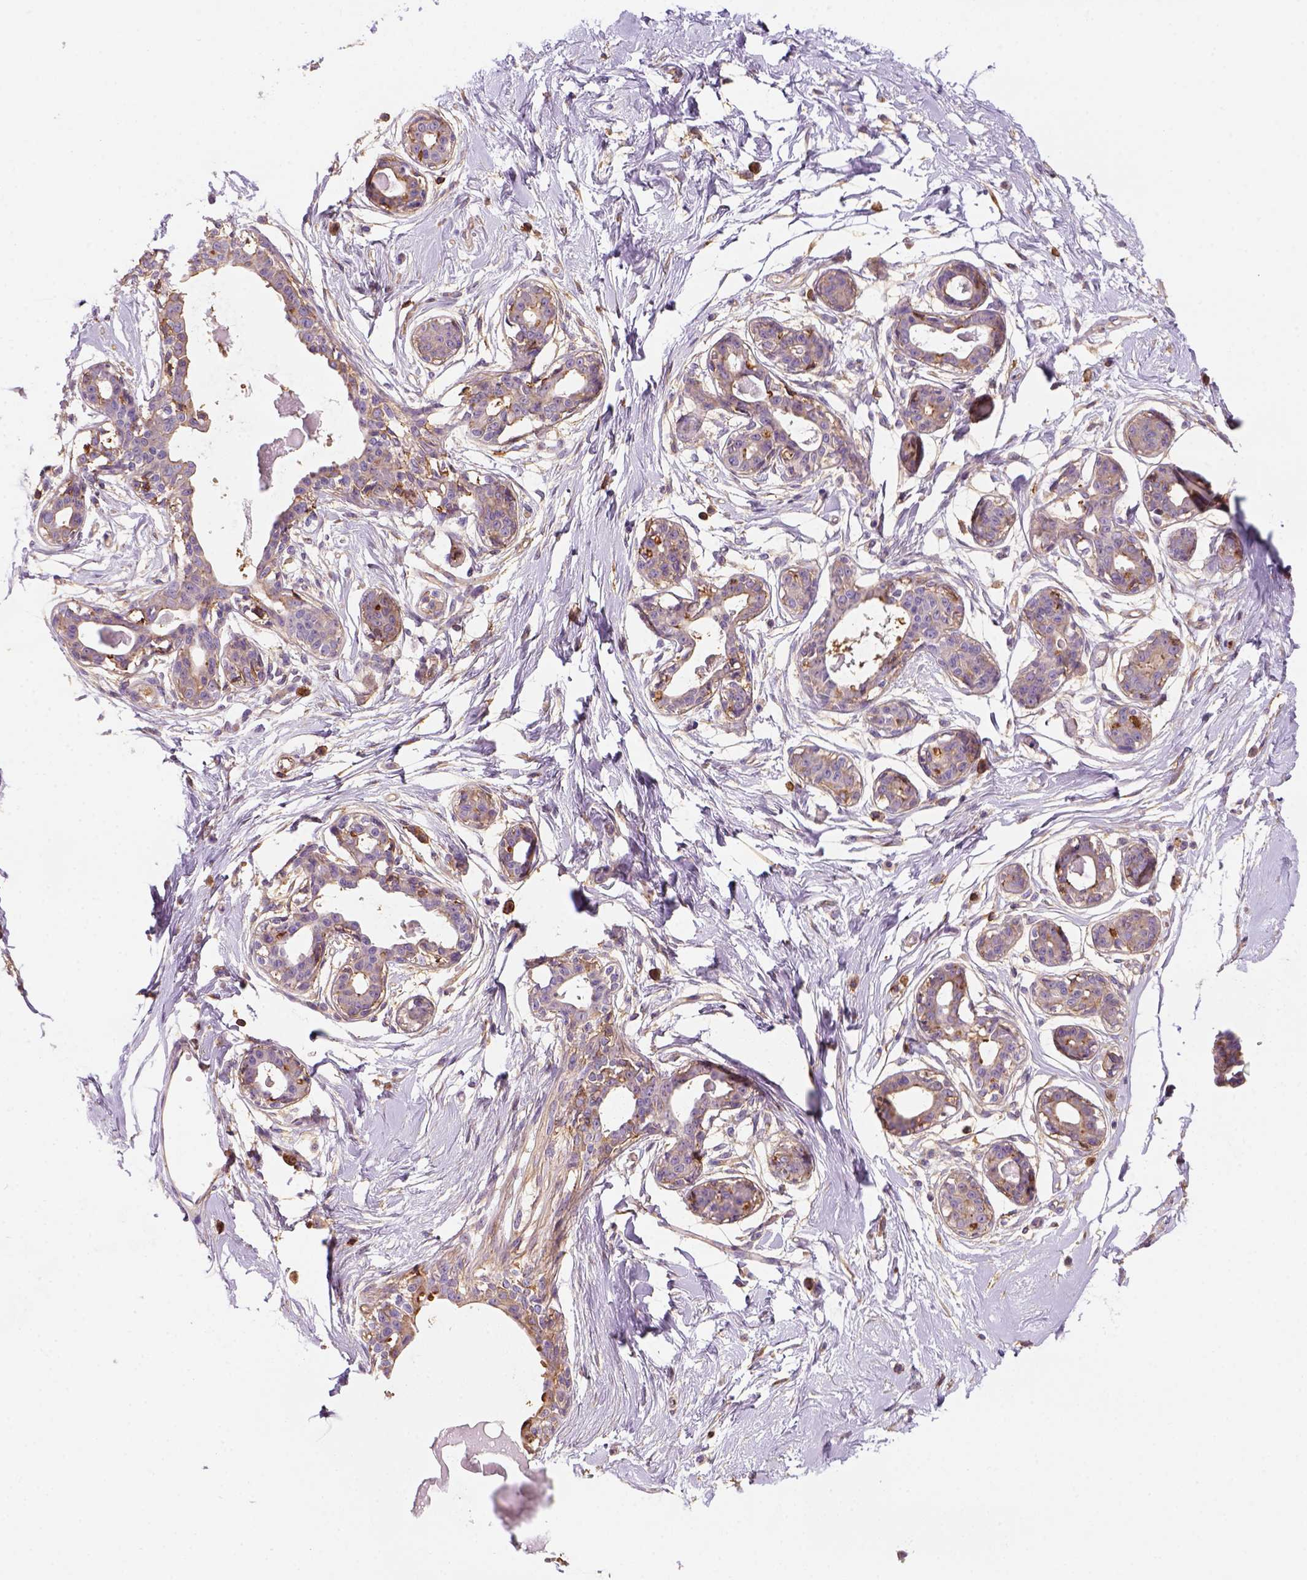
{"staining": {"intensity": "moderate", "quantity": ">75%", "location": "cytoplasmic/membranous"}, "tissue": "breast", "cell_type": "Adipocytes", "image_type": "normal", "snomed": [{"axis": "morphology", "description": "Normal tissue, NOS"}, {"axis": "topography", "description": "Breast"}], "caption": "About >75% of adipocytes in benign breast display moderate cytoplasmic/membranous protein positivity as visualized by brown immunohistochemical staining.", "gene": "GPRC5D", "patient": {"sex": "female", "age": 45}}